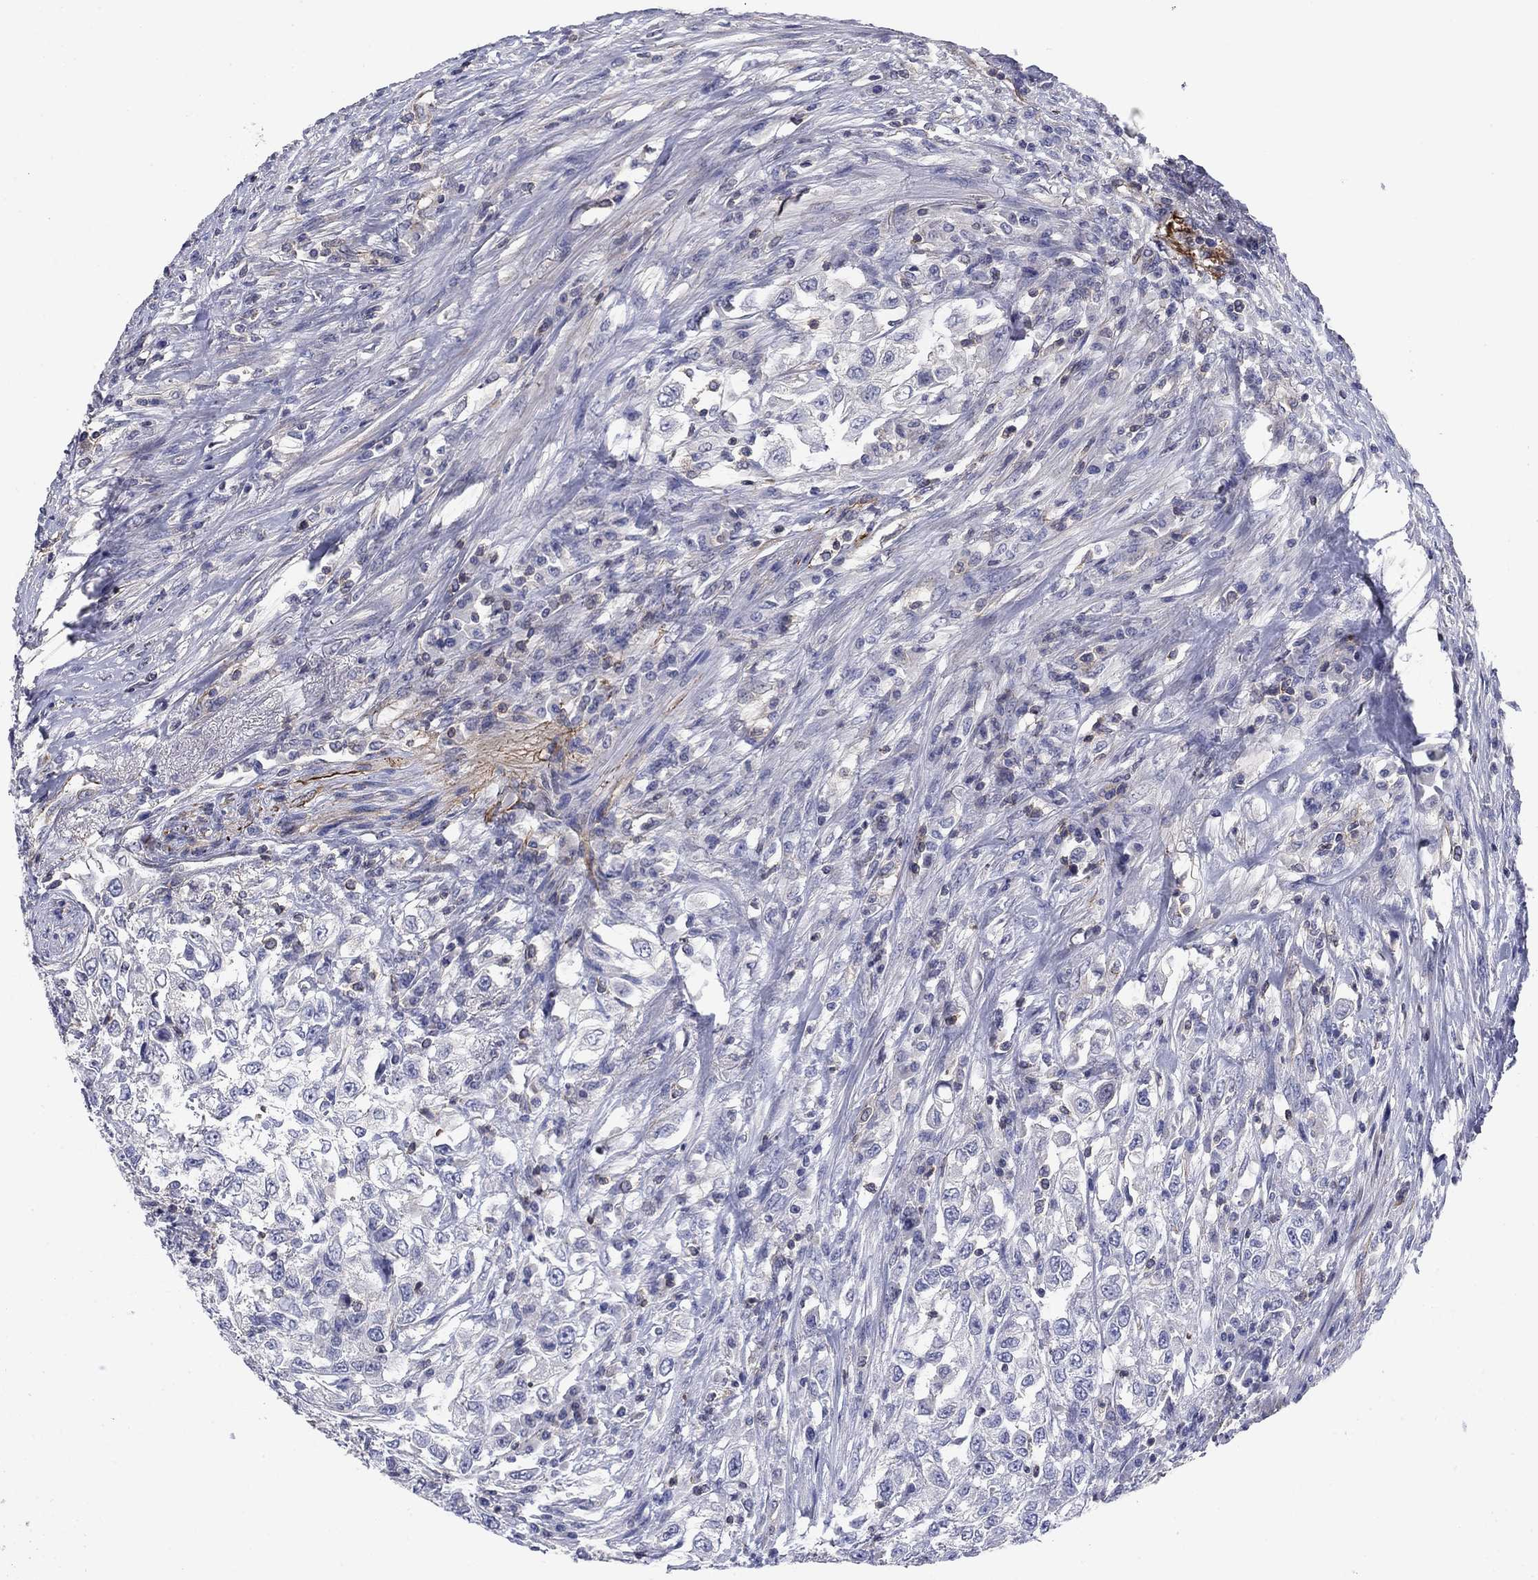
{"staining": {"intensity": "negative", "quantity": "none", "location": "none"}, "tissue": "urothelial cancer", "cell_type": "Tumor cells", "image_type": "cancer", "snomed": [{"axis": "morphology", "description": "Urothelial carcinoma, High grade"}, {"axis": "topography", "description": "Urinary bladder"}], "caption": "Tumor cells show no significant protein staining in high-grade urothelial carcinoma.", "gene": "PSD4", "patient": {"sex": "female", "age": 56}}